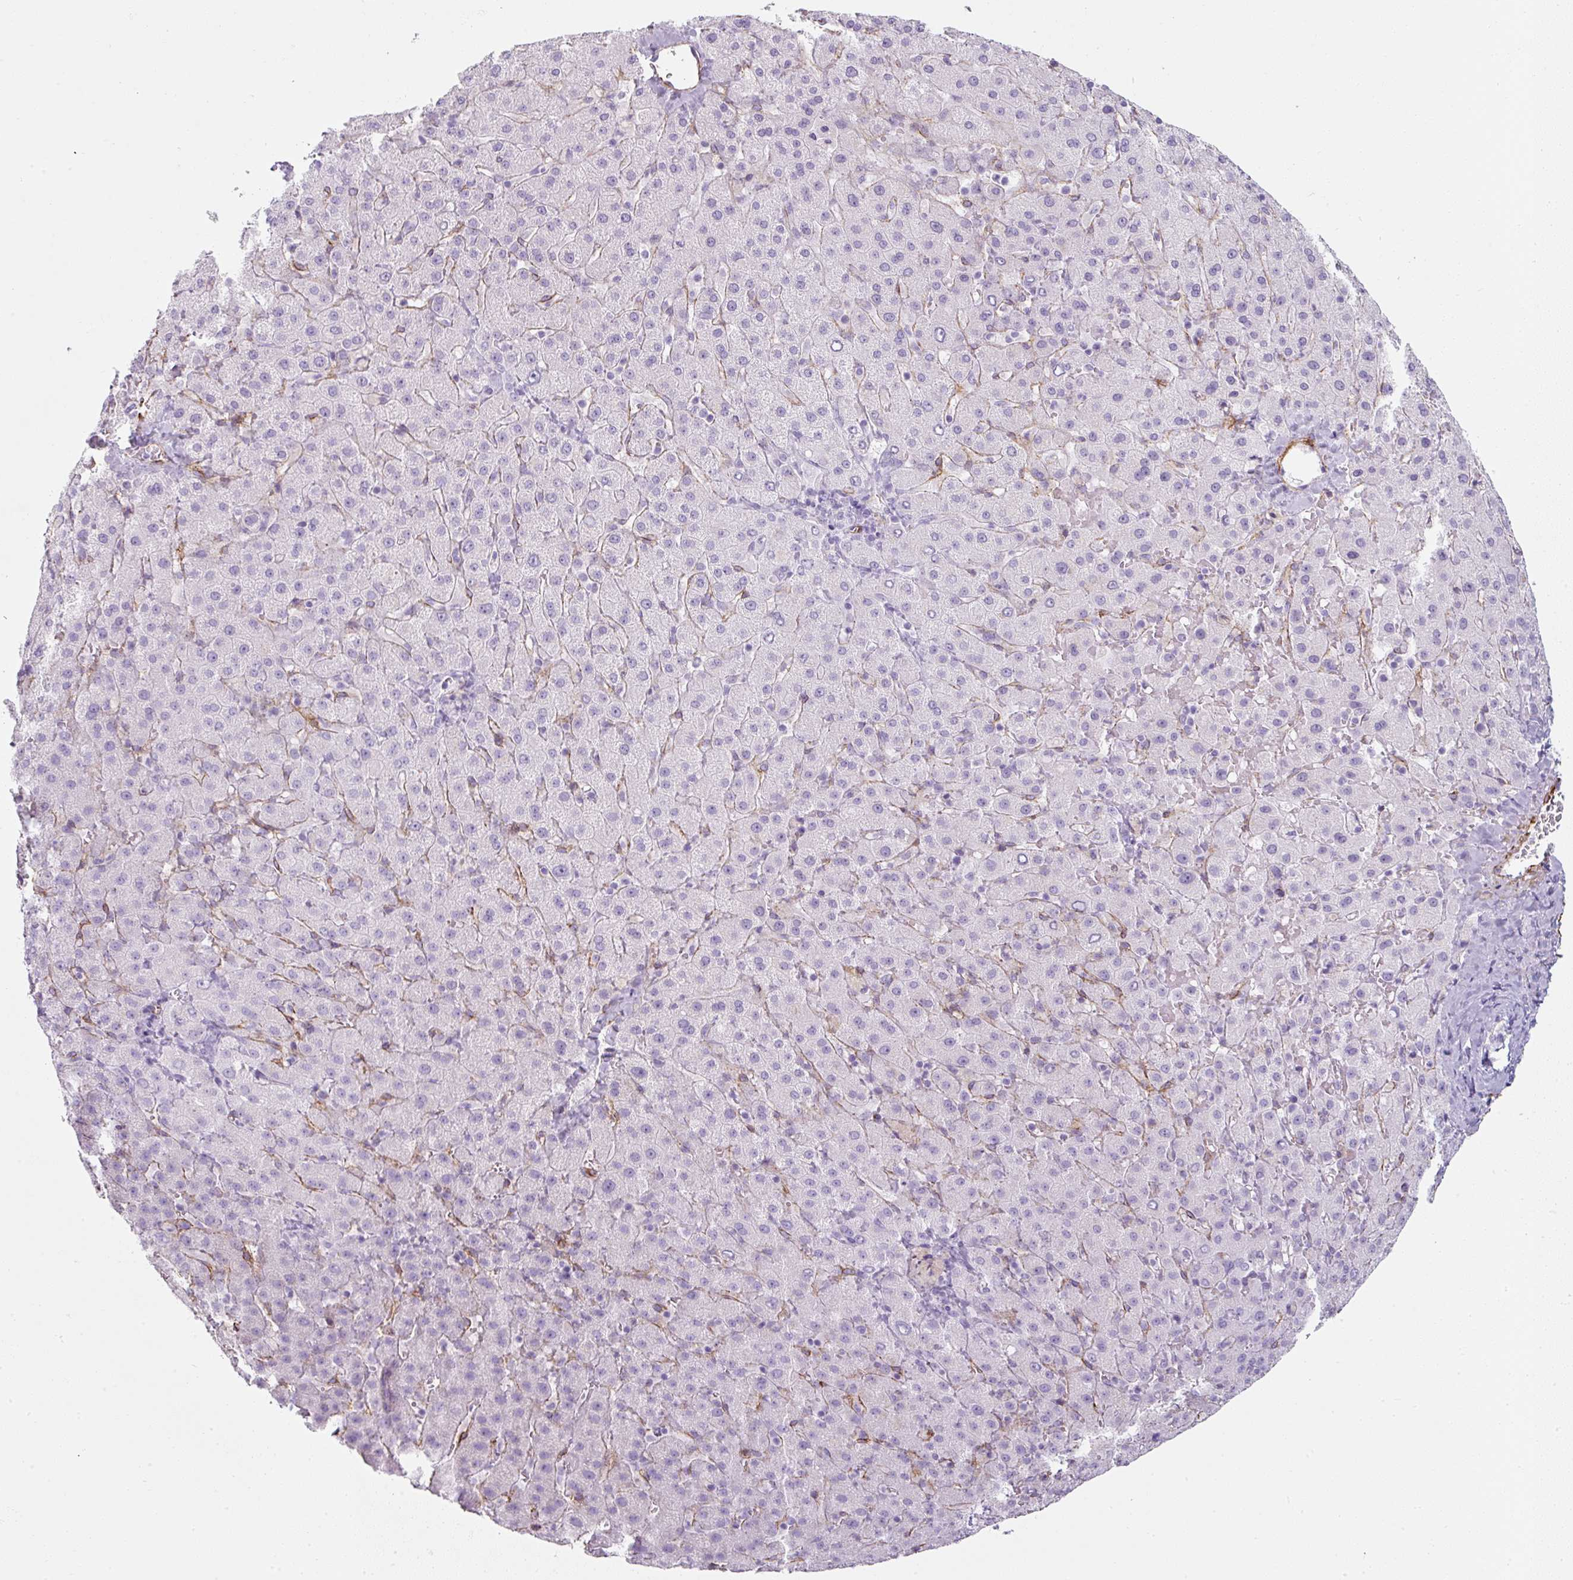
{"staining": {"intensity": "negative", "quantity": "none", "location": "none"}, "tissue": "liver cancer", "cell_type": "Tumor cells", "image_type": "cancer", "snomed": [{"axis": "morphology", "description": "Carcinoma, Hepatocellular, NOS"}, {"axis": "topography", "description": "Liver"}], "caption": "Immunohistochemistry (IHC) histopathology image of human liver cancer (hepatocellular carcinoma) stained for a protein (brown), which reveals no expression in tumor cells.", "gene": "CAVIN3", "patient": {"sex": "female", "age": 58}}